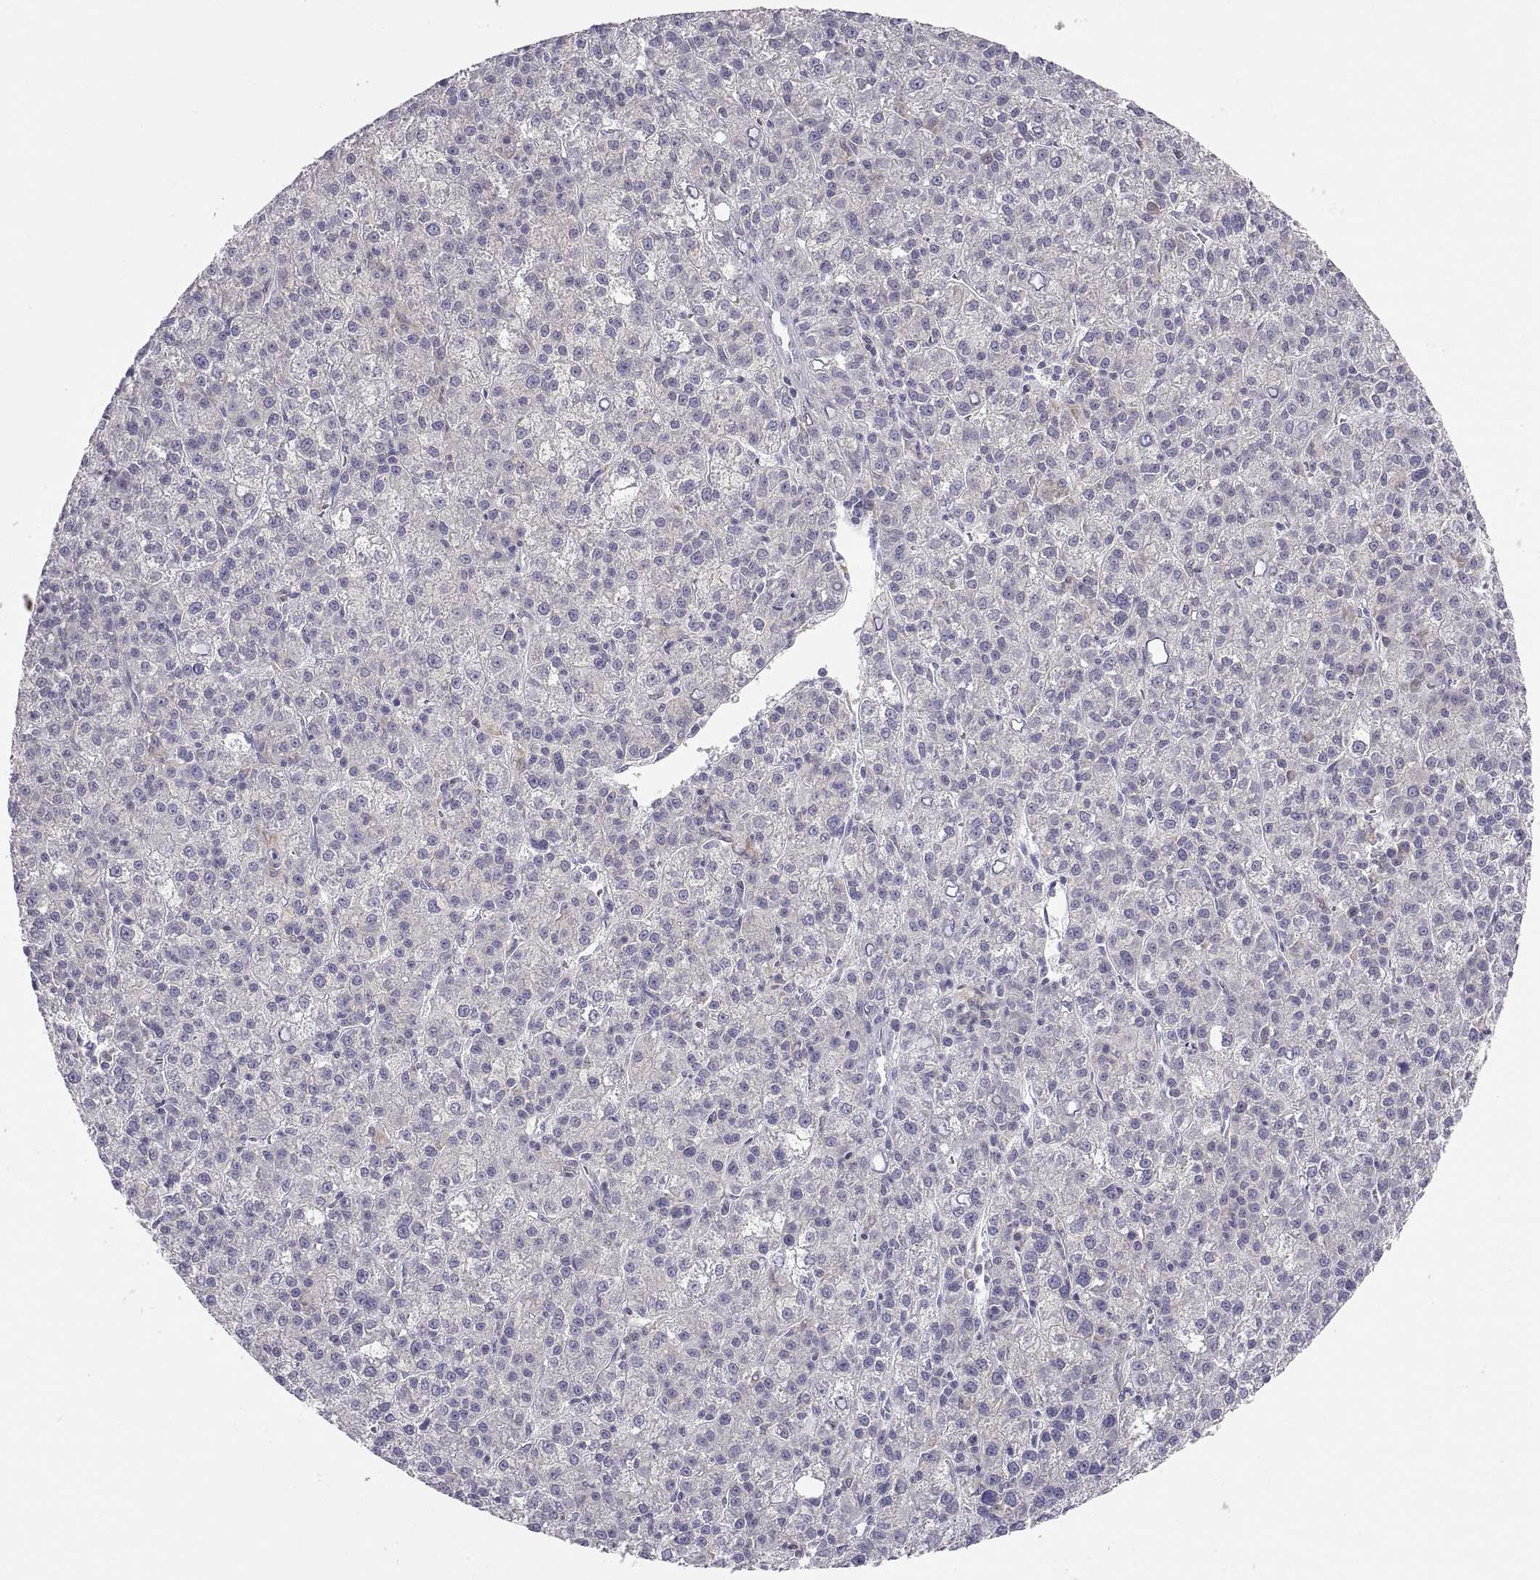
{"staining": {"intensity": "negative", "quantity": "none", "location": "none"}, "tissue": "liver cancer", "cell_type": "Tumor cells", "image_type": "cancer", "snomed": [{"axis": "morphology", "description": "Carcinoma, Hepatocellular, NOS"}, {"axis": "topography", "description": "Liver"}], "caption": "DAB (3,3'-diaminobenzidine) immunohistochemical staining of human liver cancer demonstrates no significant staining in tumor cells.", "gene": "ERO1A", "patient": {"sex": "female", "age": 60}}